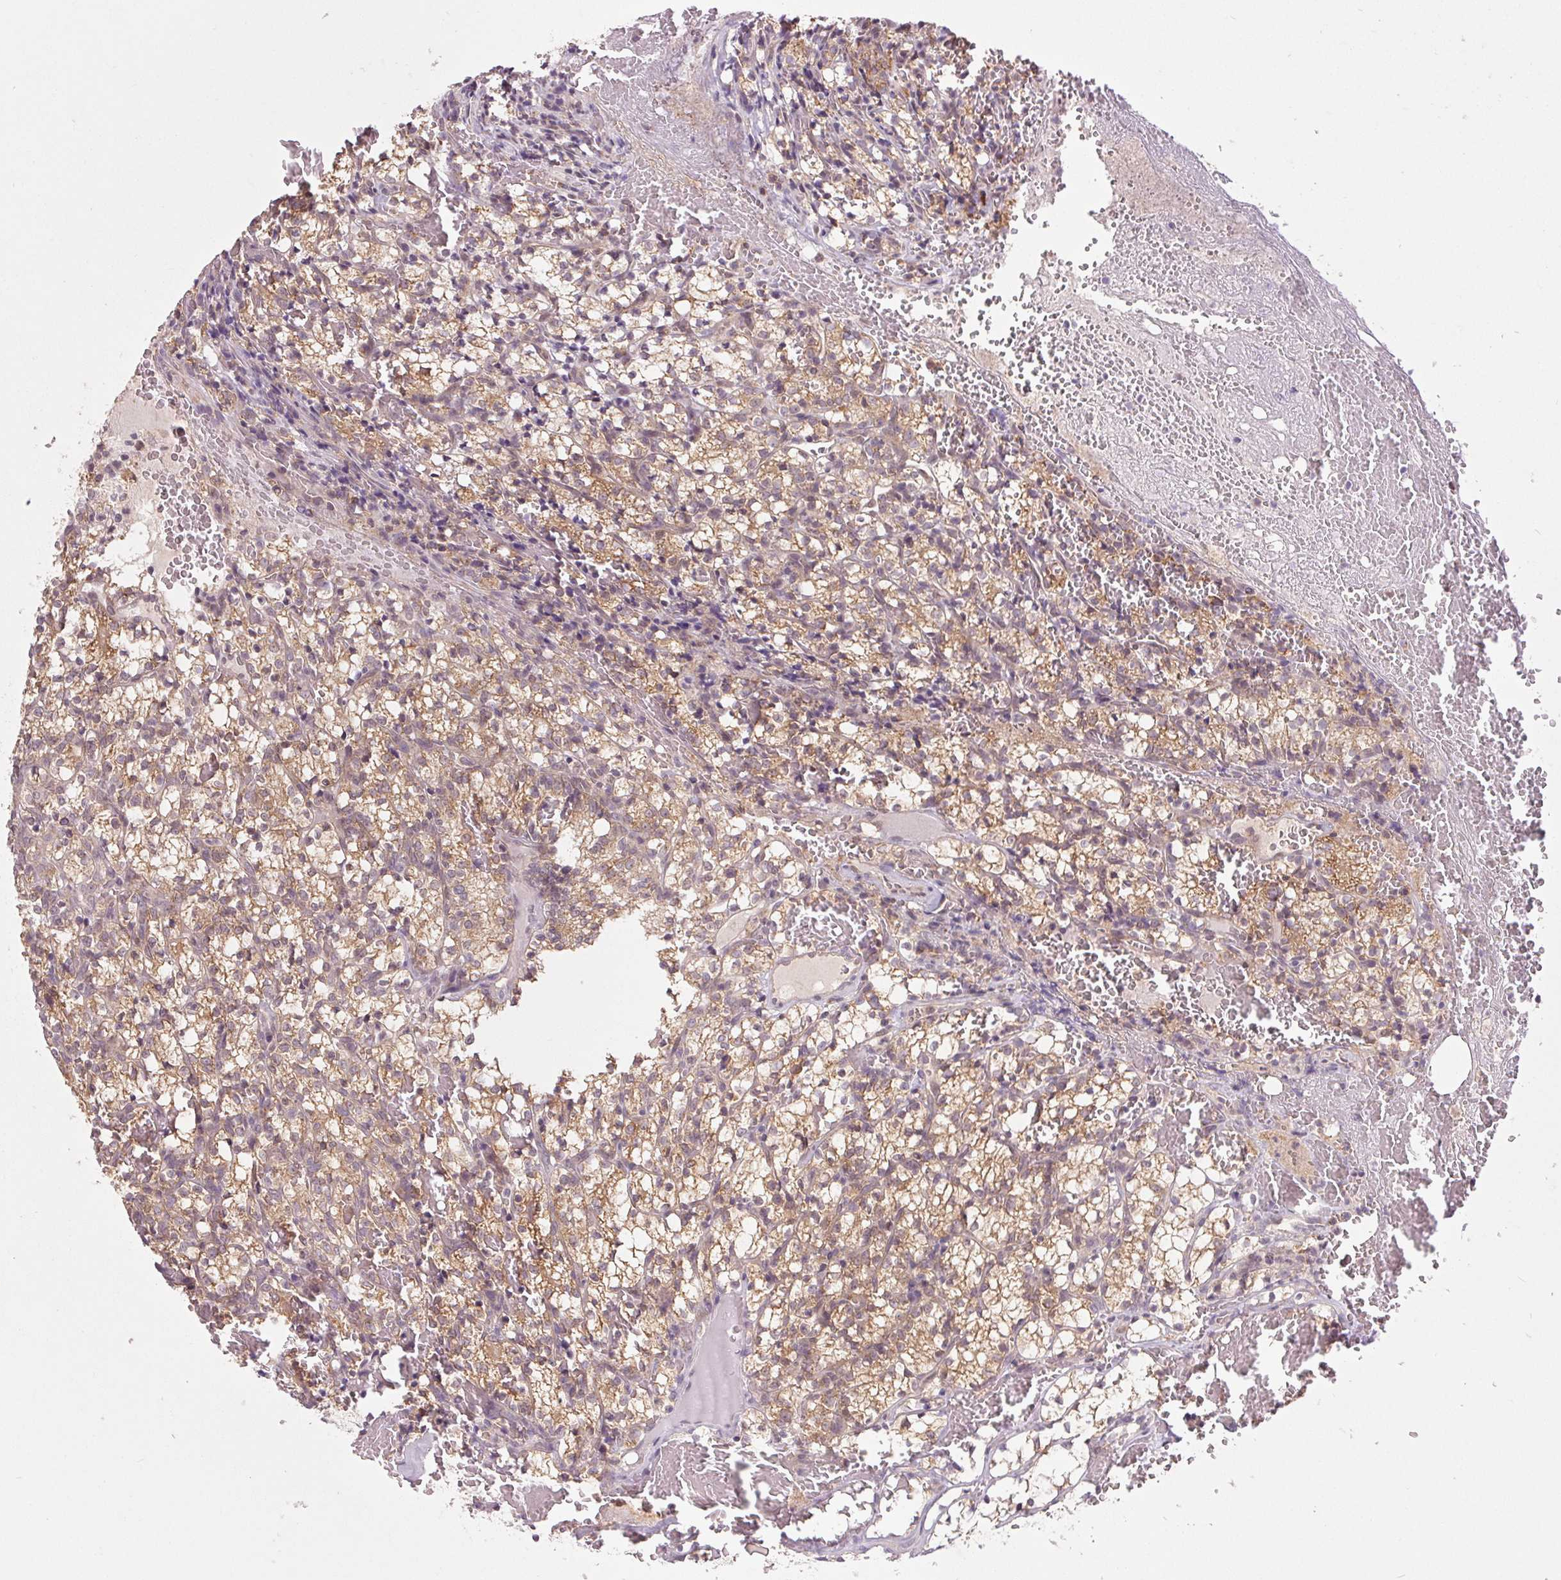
{"staining": {"intensity": "moderate", "quantity": ">75%", "location": "cytoplasmic/membranous"}, "tissue": "renal cancer", "cell_type": "Tumor cells", "image_type": "cancer", "snomed": [{"axis": "morphology", "description": "Adenocarcinoma, NOS"}, {"axis": "topography", "description": "Kidney"}], "caption": "Human renal adenocarcinoma stained with a protein marker reveals moderate staining in tumor cells.", "gene": "MAP3K5", "patient": {"sex": "female", "age": 69}}